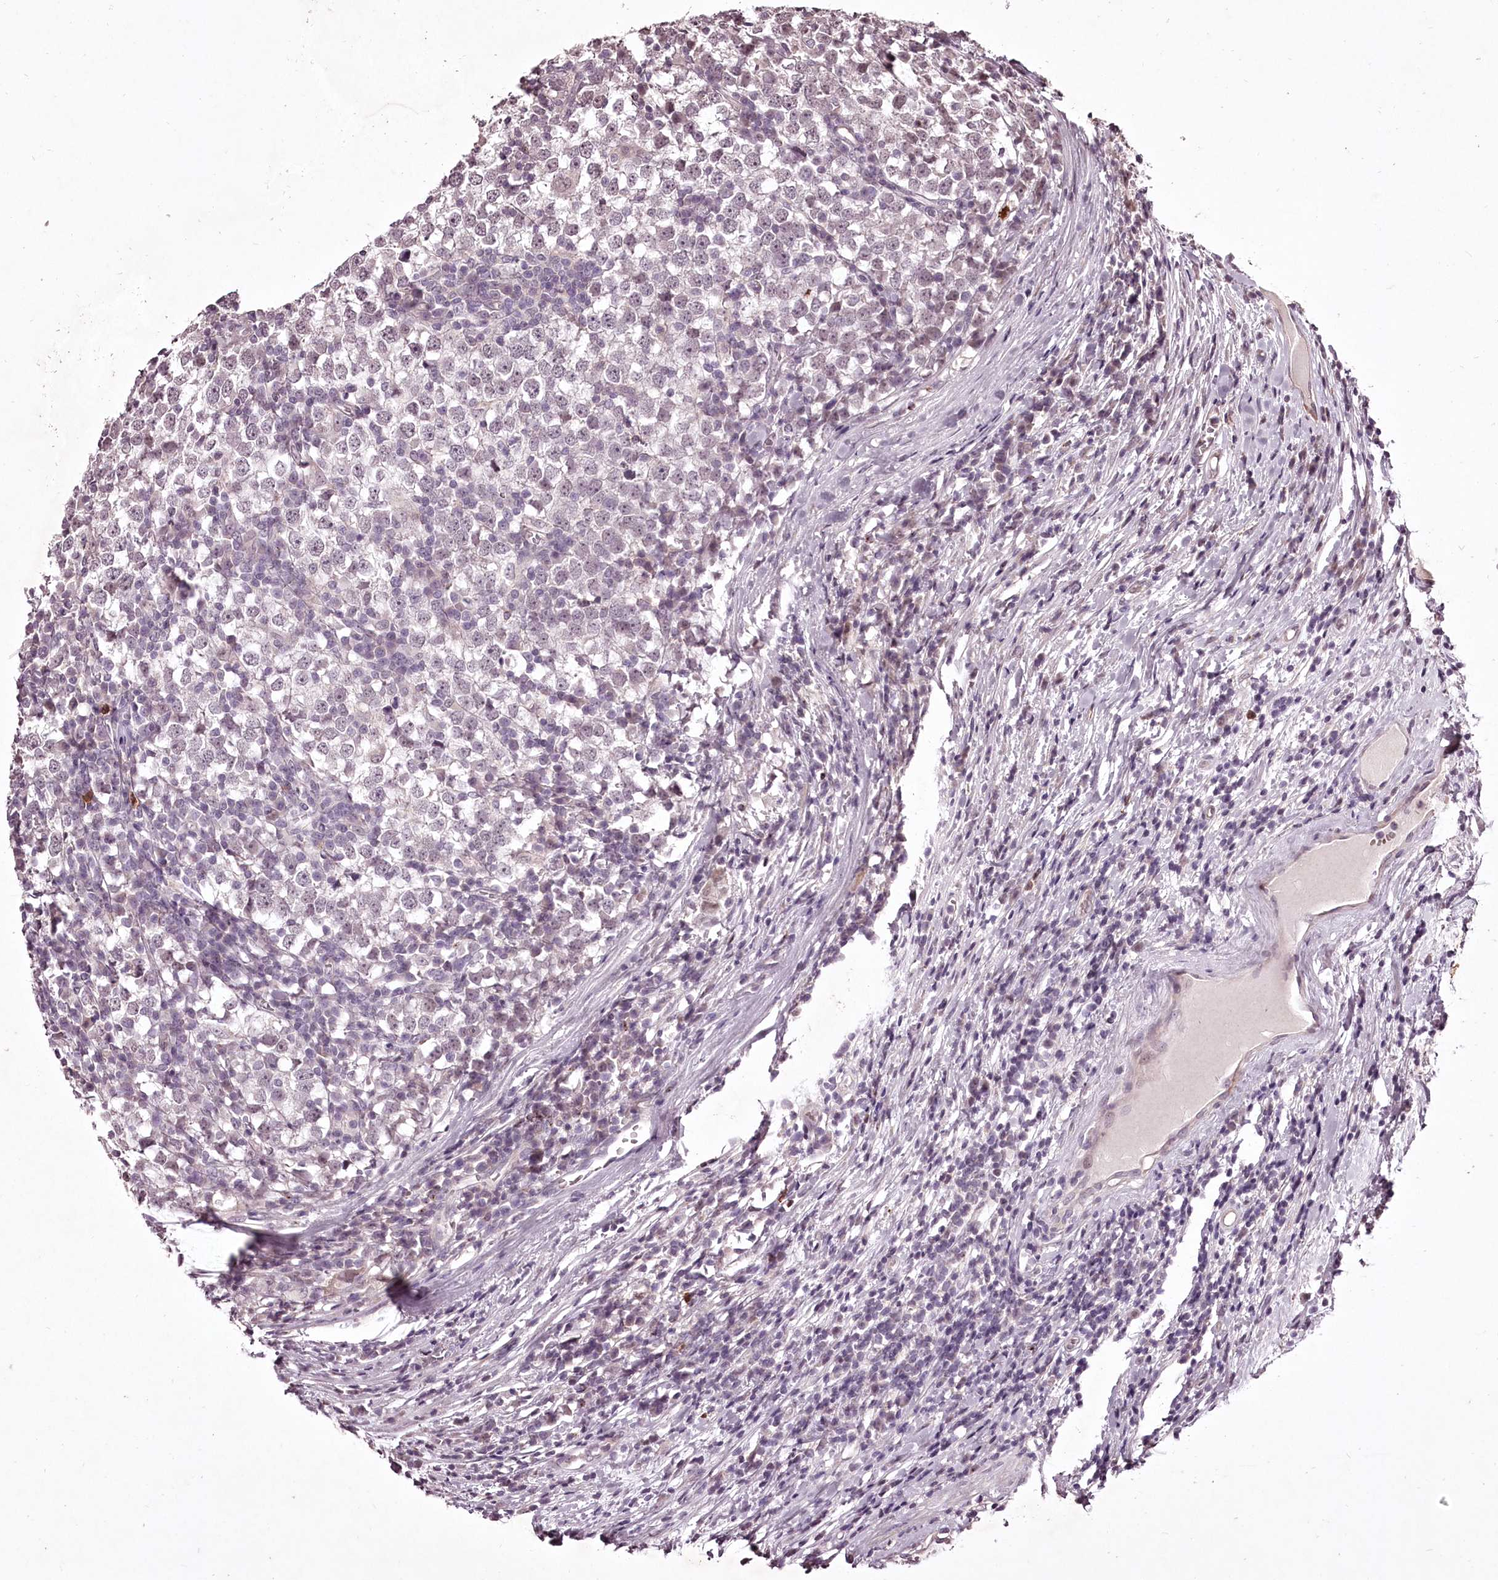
{"staining": {"intensity": "negative", "quantity": "none", "location": "none"}, "tissue": "testis cancer", "cell_type": "Tumor cells", "image_type": "cancer", "snomed": [{"axis": "morphology", "description": "Seminoma, NOS"}, {"axis": "topography", "description": "Testis"}], "caption": "Micrograph shows no protein positivity in tumor cells of testis seminoma tissue. Brightfield microscopy of immunohistochemistry (IHC) stained with DAB (brown) and hematoxylin (blue), captured at high magnification.", "gene": "ADRA1D", "patient": {"sex": "male", "age": 65}}